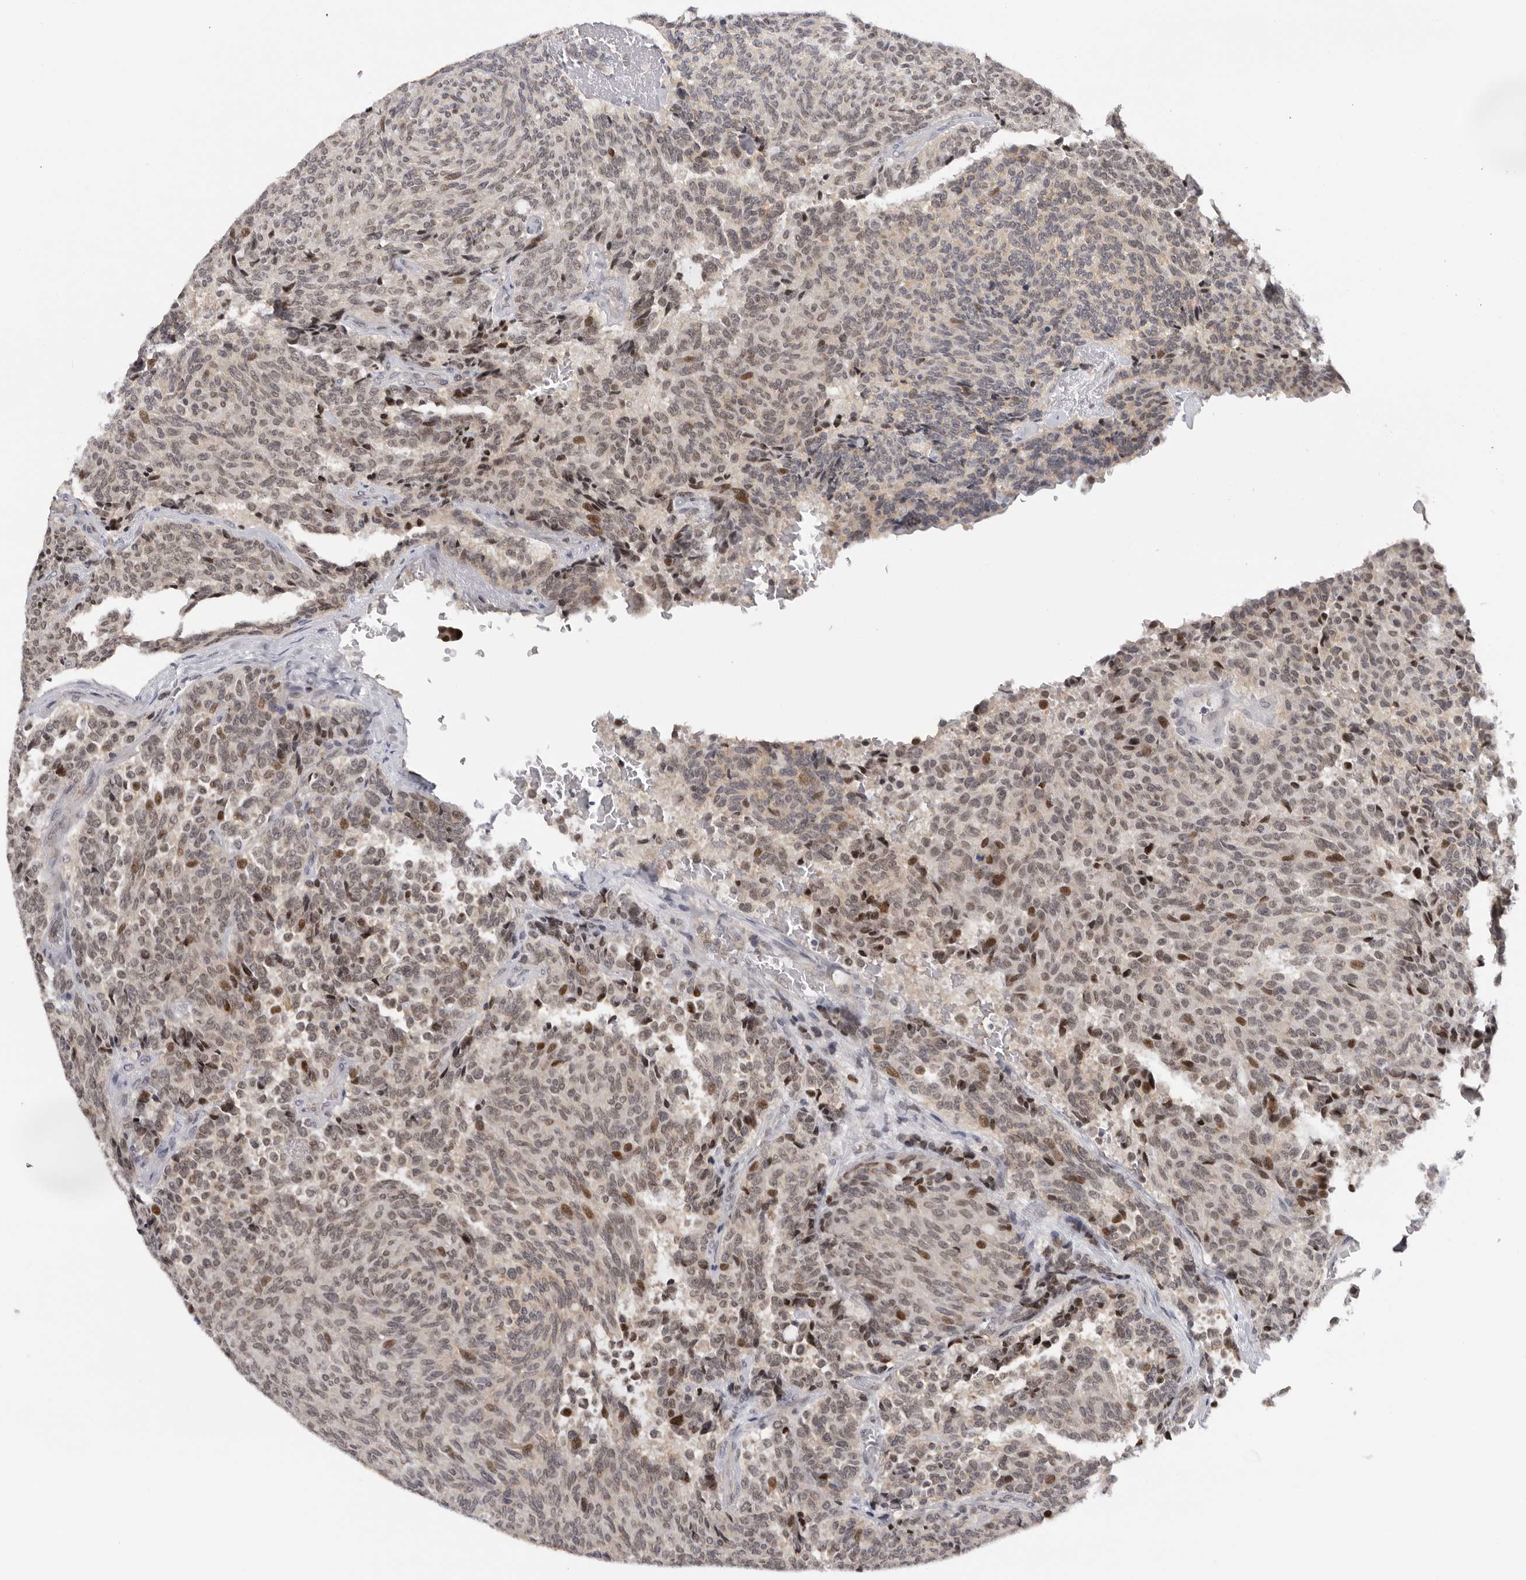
{"staining": {"intensity": "moderate", "quantity": "<25%", "location": "nuclear"}, "tissue": "carcinoid", "cell_type": "Tumor cells", "image_type": "cancer", "snomed": [{"axis": "morphology", "description": "Carcinoid, malignant, NOS"}, {"axis": "topography", "description": "Pancreas"}], "caption": "Immunohistochemical staining of human carcinoid demonstrates low levels of moderate nuclear protein staining in approximately <25% of tumor cells.", "gene": "KIF2B", "patient": {"sex": "female", "age": 54}}